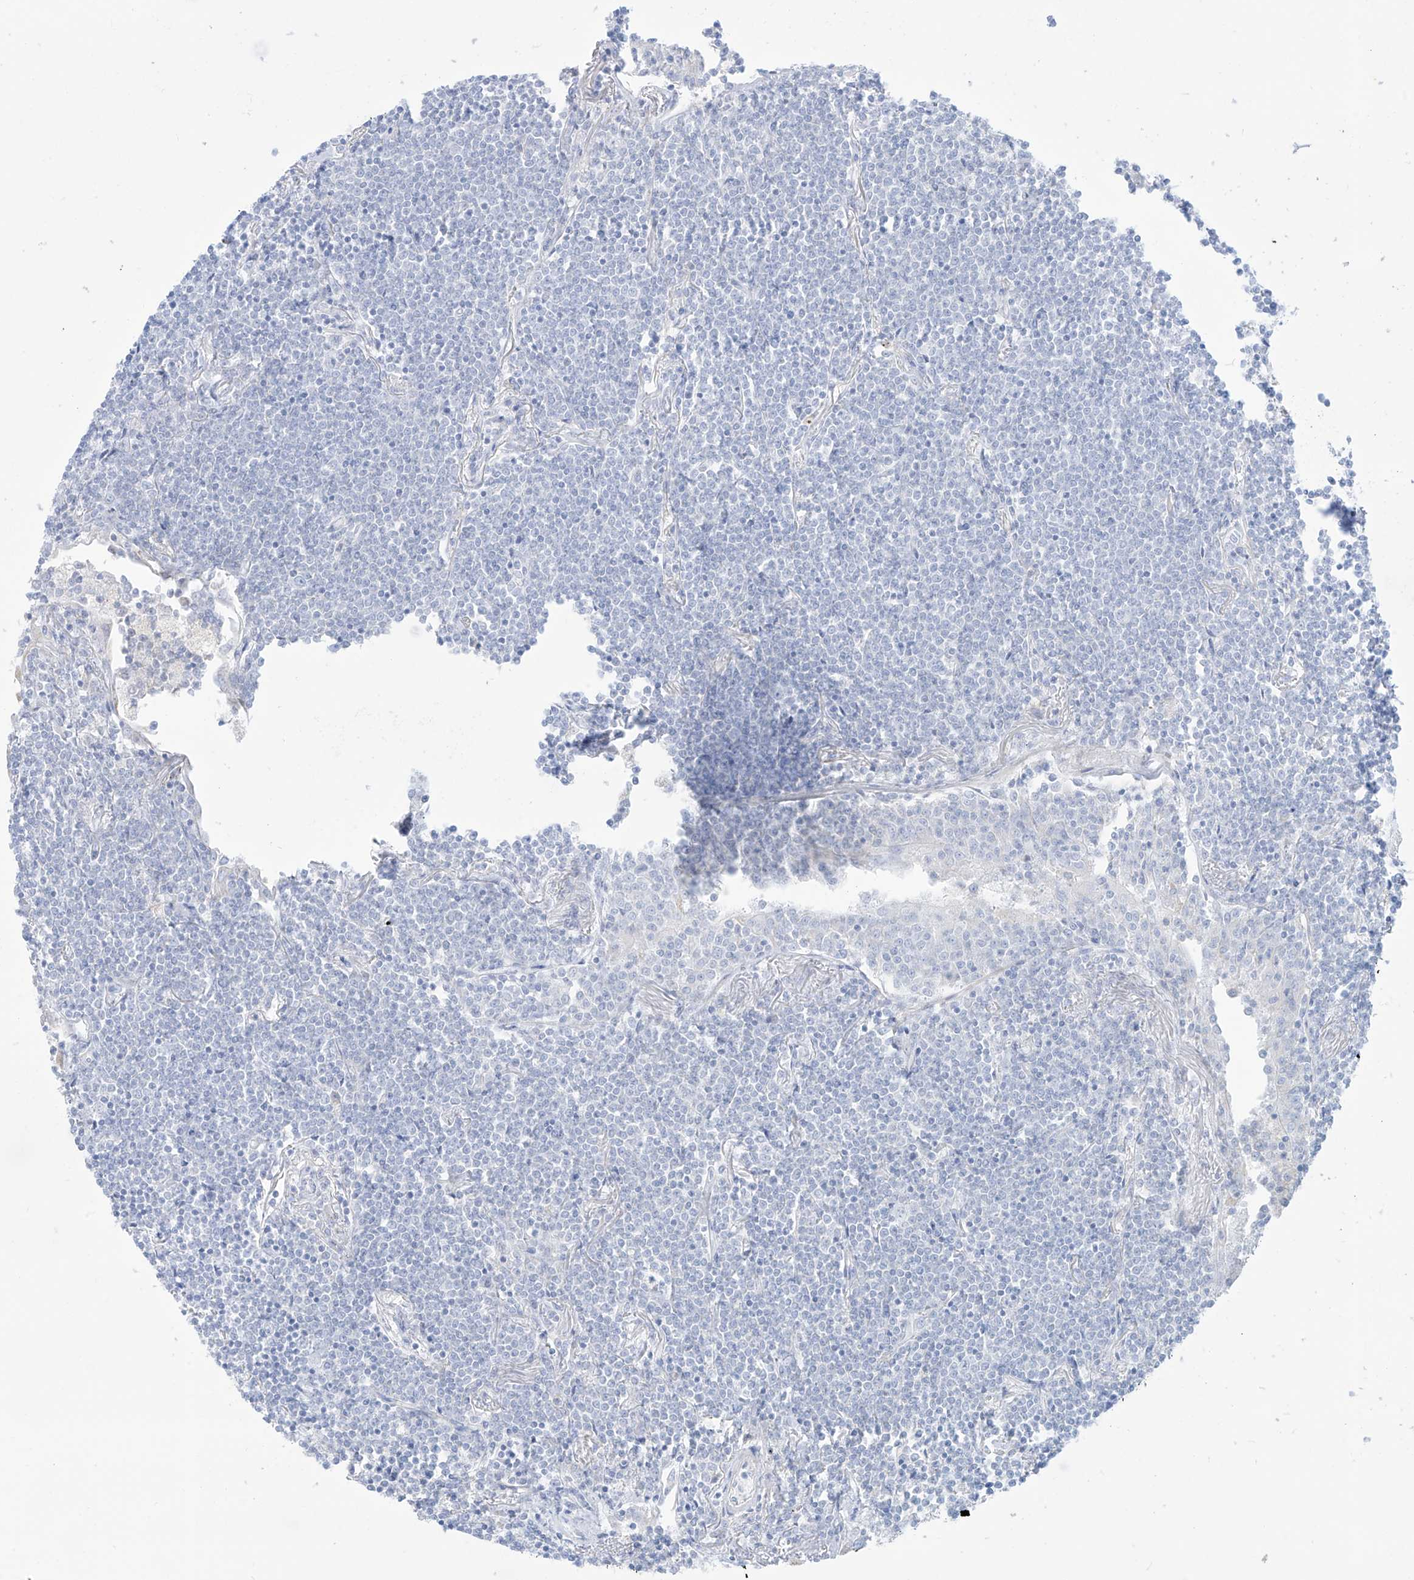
{"staining": {"intensity": "negative", "quantity": "none", "location": "none"}, "tissue": "lymphoma", "cell_type": "Tumor cells", "image_type": "cancer", "snomed": [{"axis": "morphology", "description": "Malignant lymphoma, non-Hodgkin's type, Low grade"}, {"axis": "topography", "description": "Lung"}], "caption": "IHC of lymphoma shows no expression in tumor cells.", "gene": "SLC26A3", "patient": {"sex": "female", "age": 71}}